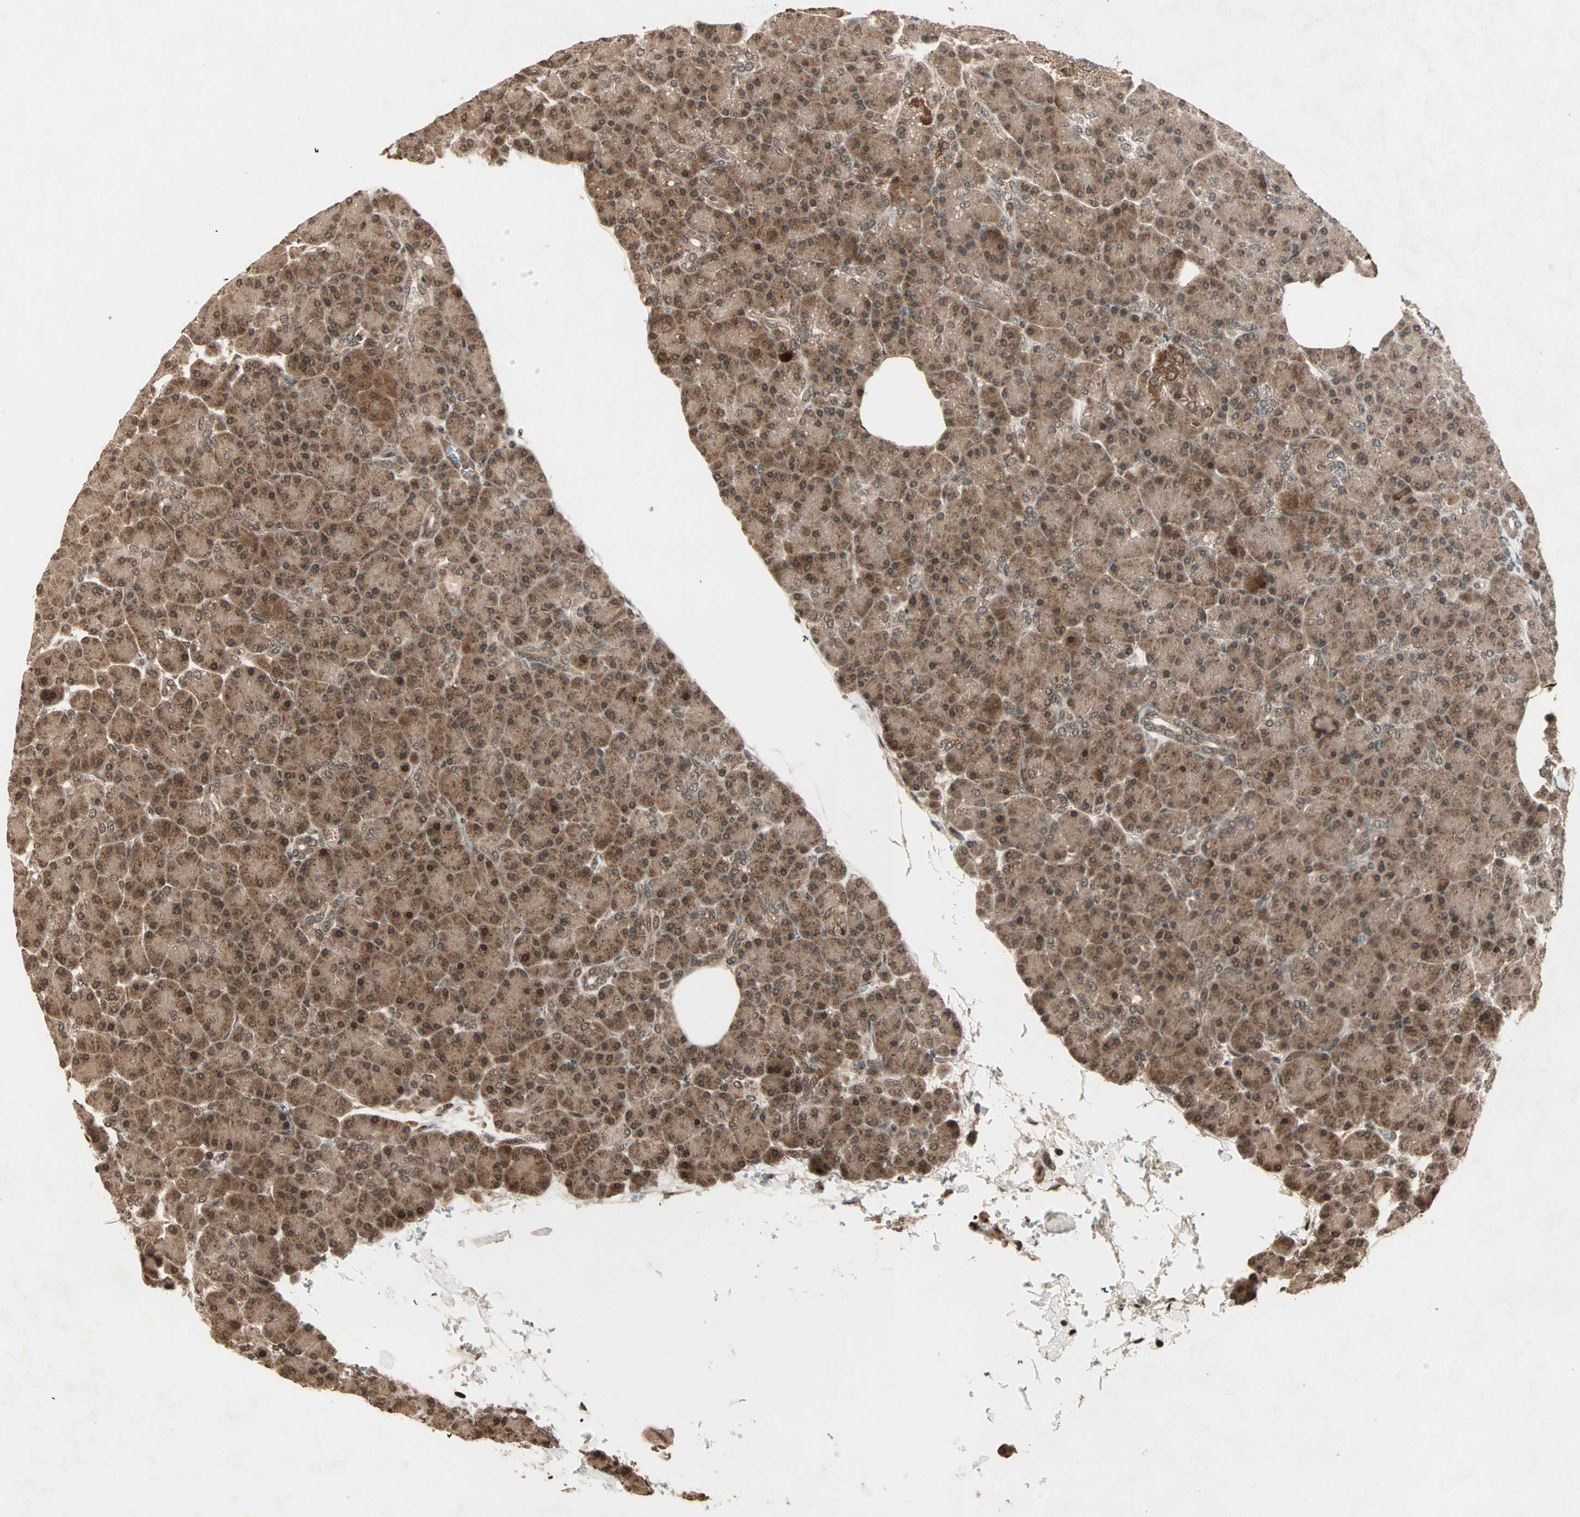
{"staining": {"intensity": "moderate", "quantity": ">75%", "location": "cytoplasmic/membranous"}, "tissue": "pancreas", "cell_type": "Exocrine glandular cells", "image_type": "normal", "snomed": [{"axis": "morphology", "description": "Normal tissue, NOS"}, {"axis": "topography", "description": "Pancreas"}], "caption": "This histopathology image exhibits benign pancreas stained with IHC to label a protein in brown. The cytoplasmic/membranous of exocrine glandular cells show moderate positivity for the protein. Nuclei are counter-stained blue.", "gene": "RFFL", "patient": {"sex": "female", "age": 43}}